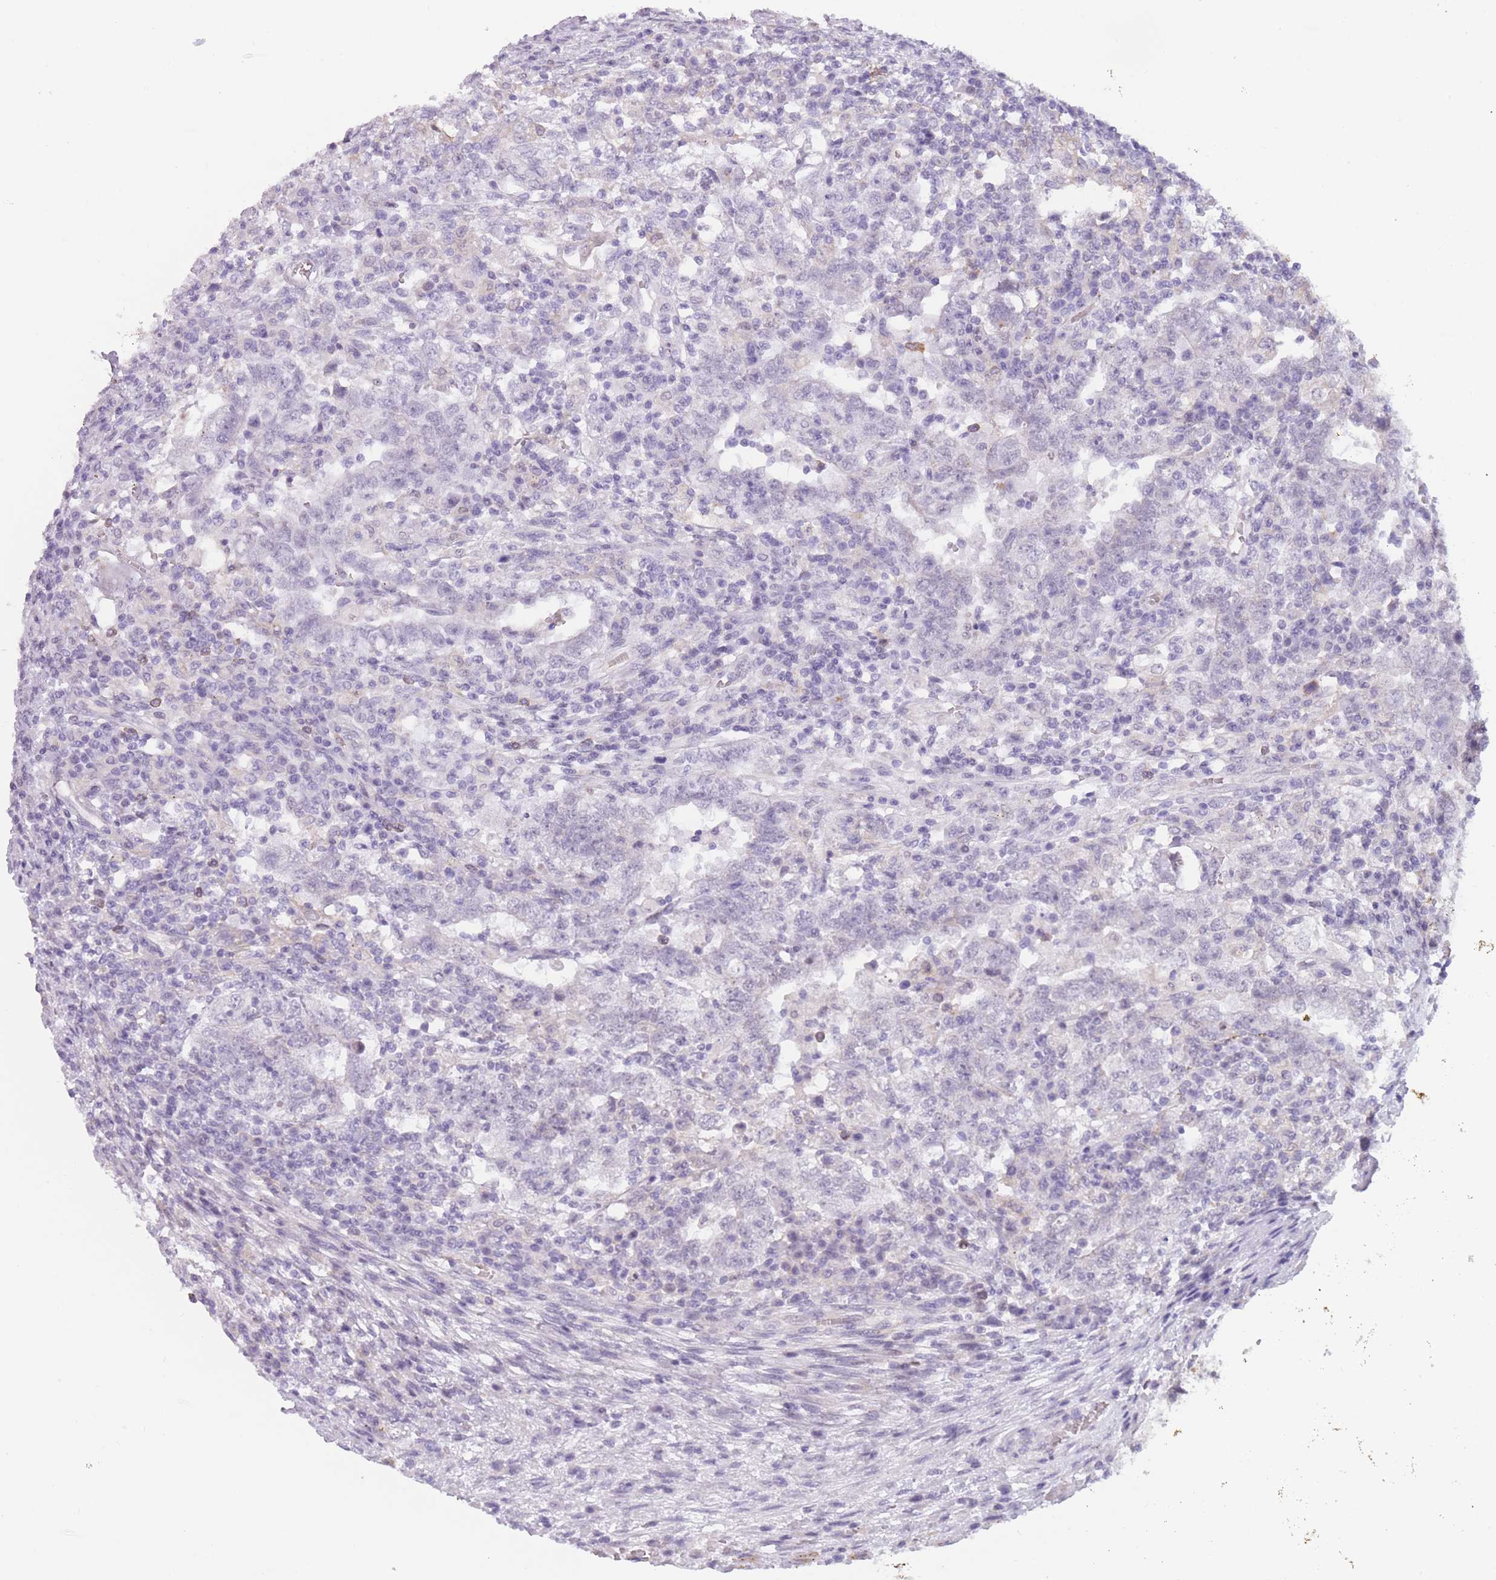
{"staining": {"intensity": "negative", "quantity": "none", "location": "none"}, "tissue": "testis cancer", "cell_type": "Tumor cells", "image_type": "cancer", "snomed": [{"axis": "morphology", "description": "Carcinoma, Embryonal, NOS"}, {"axis": "topography", "description": "Testis"}], "caption": "DAB immunohistochemical staining of human testis cancer demonstrates no significant staining in tumor cells.", "gene": "PODXL", "patient": {"sex": "male", "age": 26}}